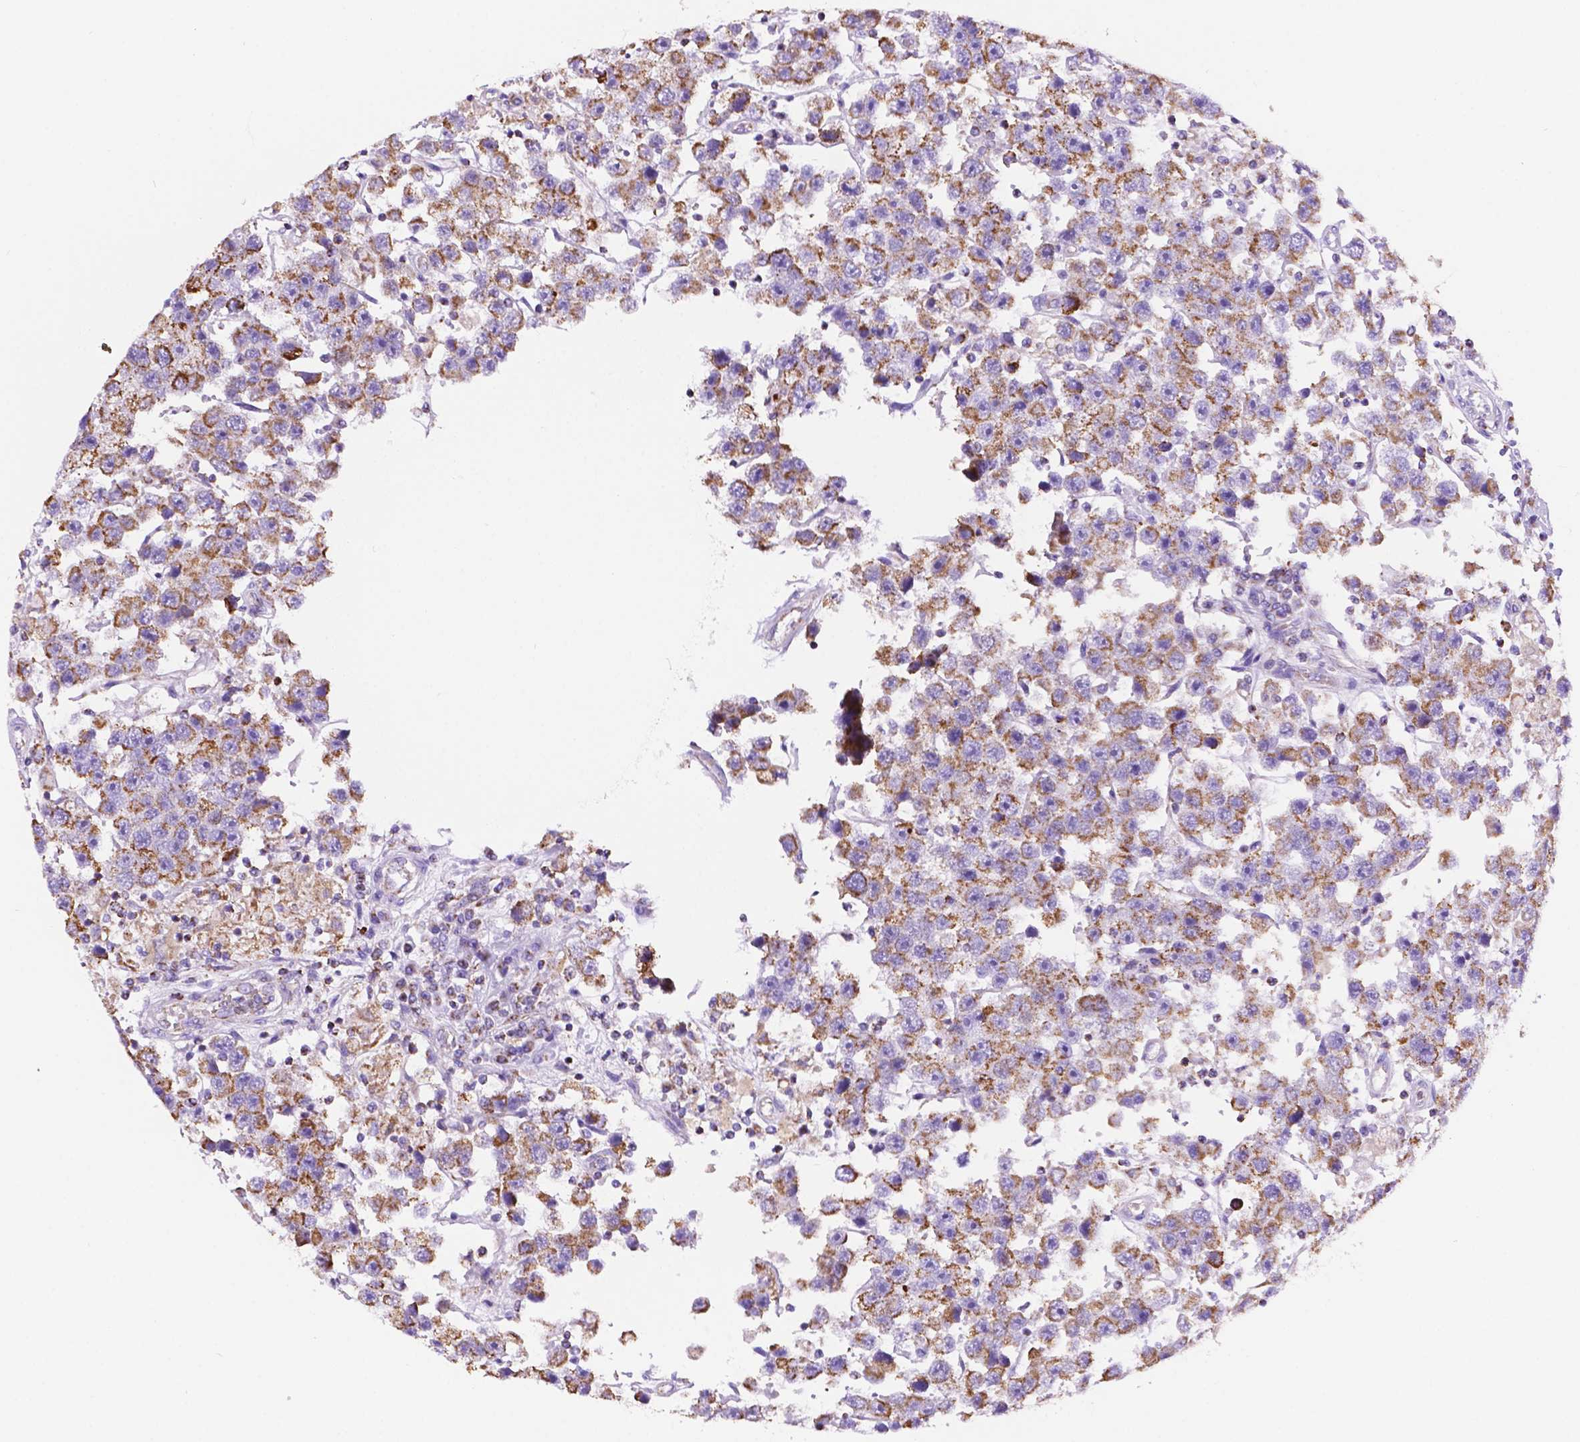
{"staining": {"intensity": "moderate", "quantity": ">75%", "location": "cytoplasmic/membranous"}, "tissue": "testis cancer", "cell_type": "Tumor cells", "image_type": "cancer", "snomed": [{"axis": "morphology", "description": "Seminoma, NOS"}, {"axis": "topography", "description": "Testis"}], "caption": "Immunohistochemistry (IHC) of human seminoma (testis) demonstrates medium levels of moderate cytoplasmic/membranous positivity in about >75% of tumor cells.", "gene": "GDPD5", "patient": {"sex": "male", "age": 45}}